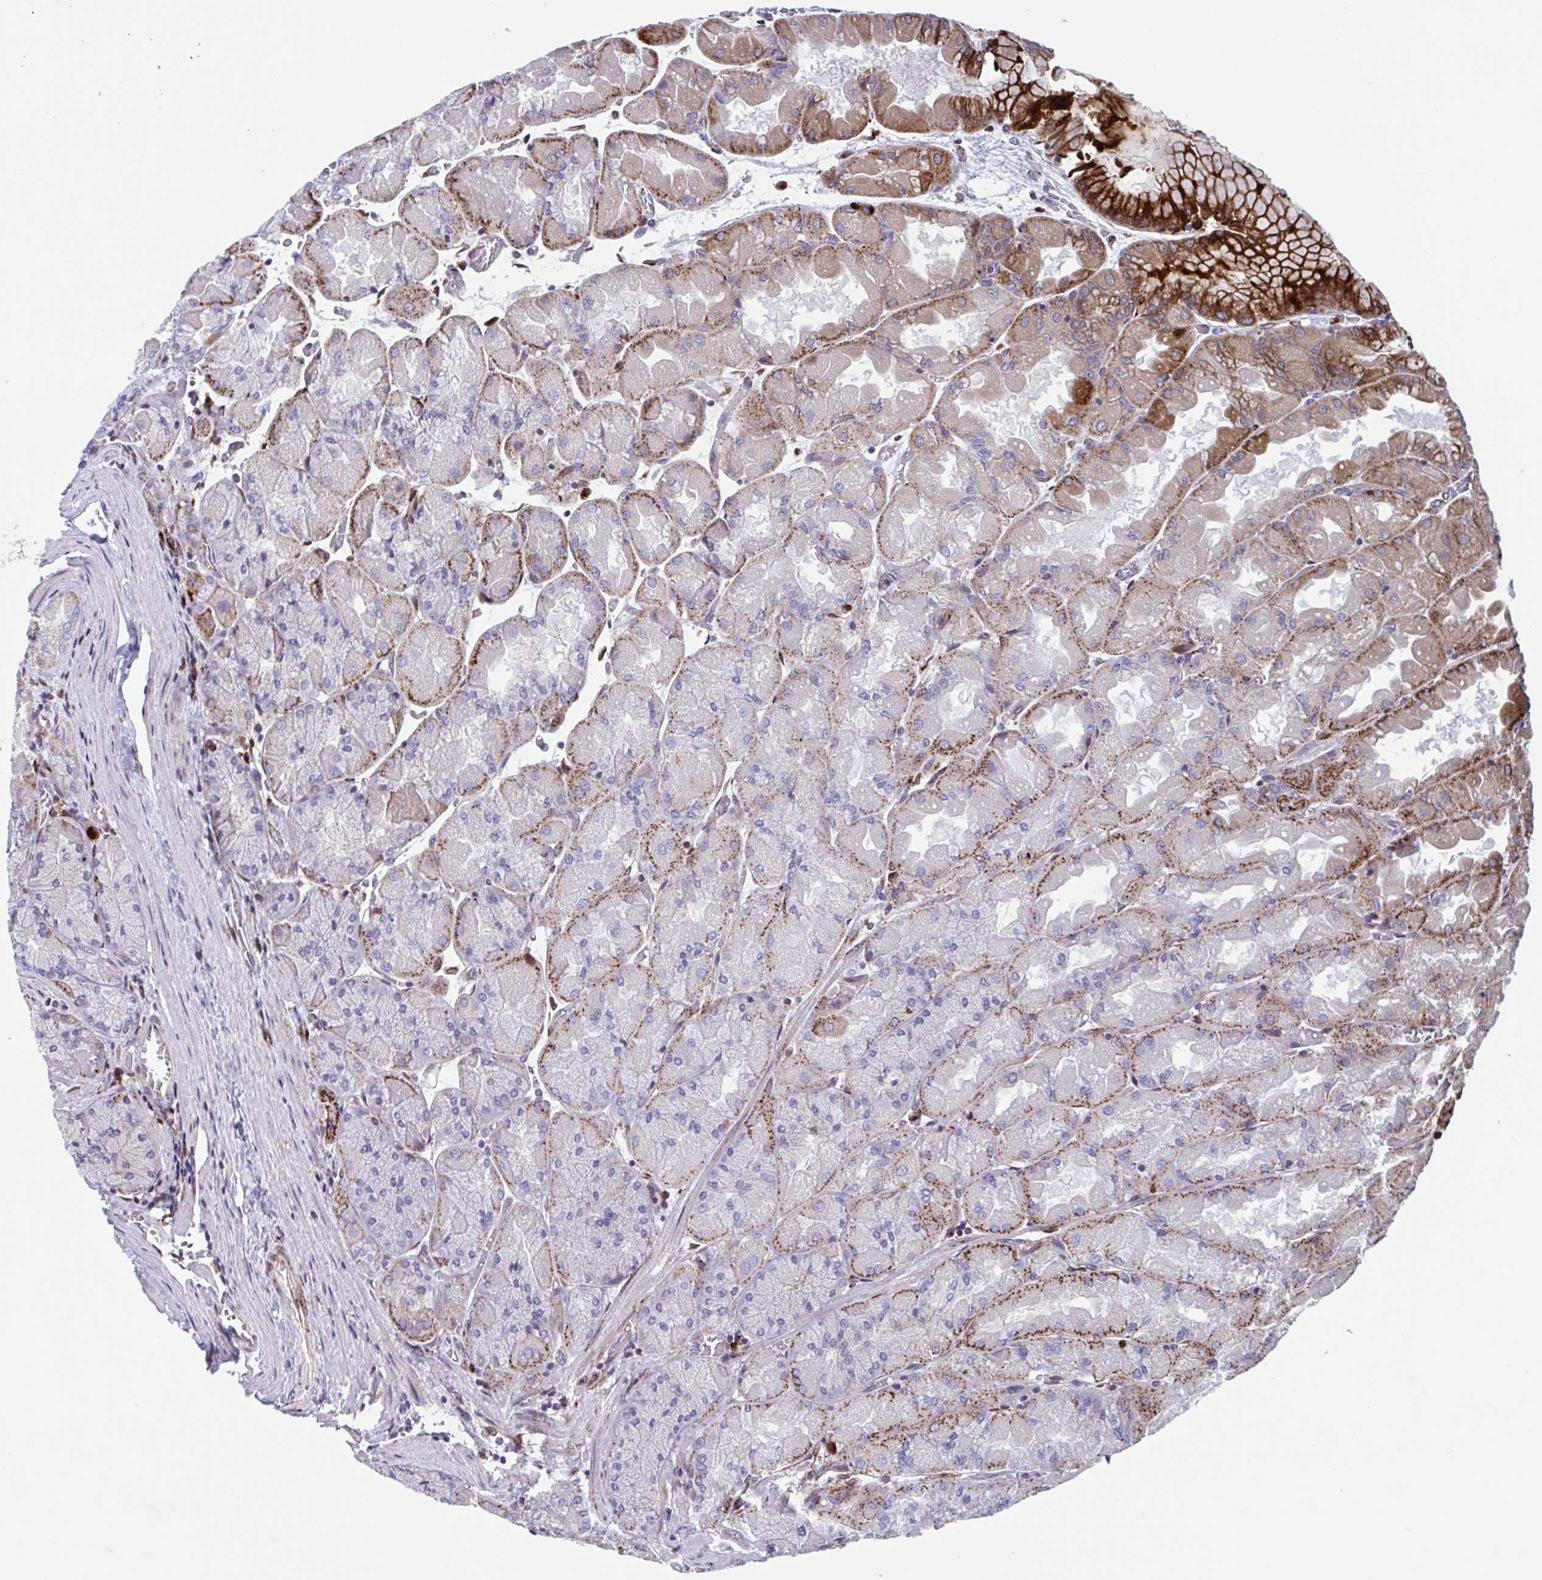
{"staining": {"intensity": "moderate", "quantity": "25%-75%", "location": "cytoplasmic/membranous"}, "tissue": "stomach", "cell_type": "Glandular cells", "image_type": "normal", "snomed": [{"axis": "morphology", "description": "Normal tissue, NOS"}, {"axis": "topography", "description": "Stomach"}], "caption": "Protein staining by immunohistochemistry (IHC) displays moderate cytoplasmic/membranous expression in approximately 25%-75% of glandular cells in normal stomach. Nuclei are stained in blue.", "gene": "RFK", "patient": {"sex": "female", "age": 61}}